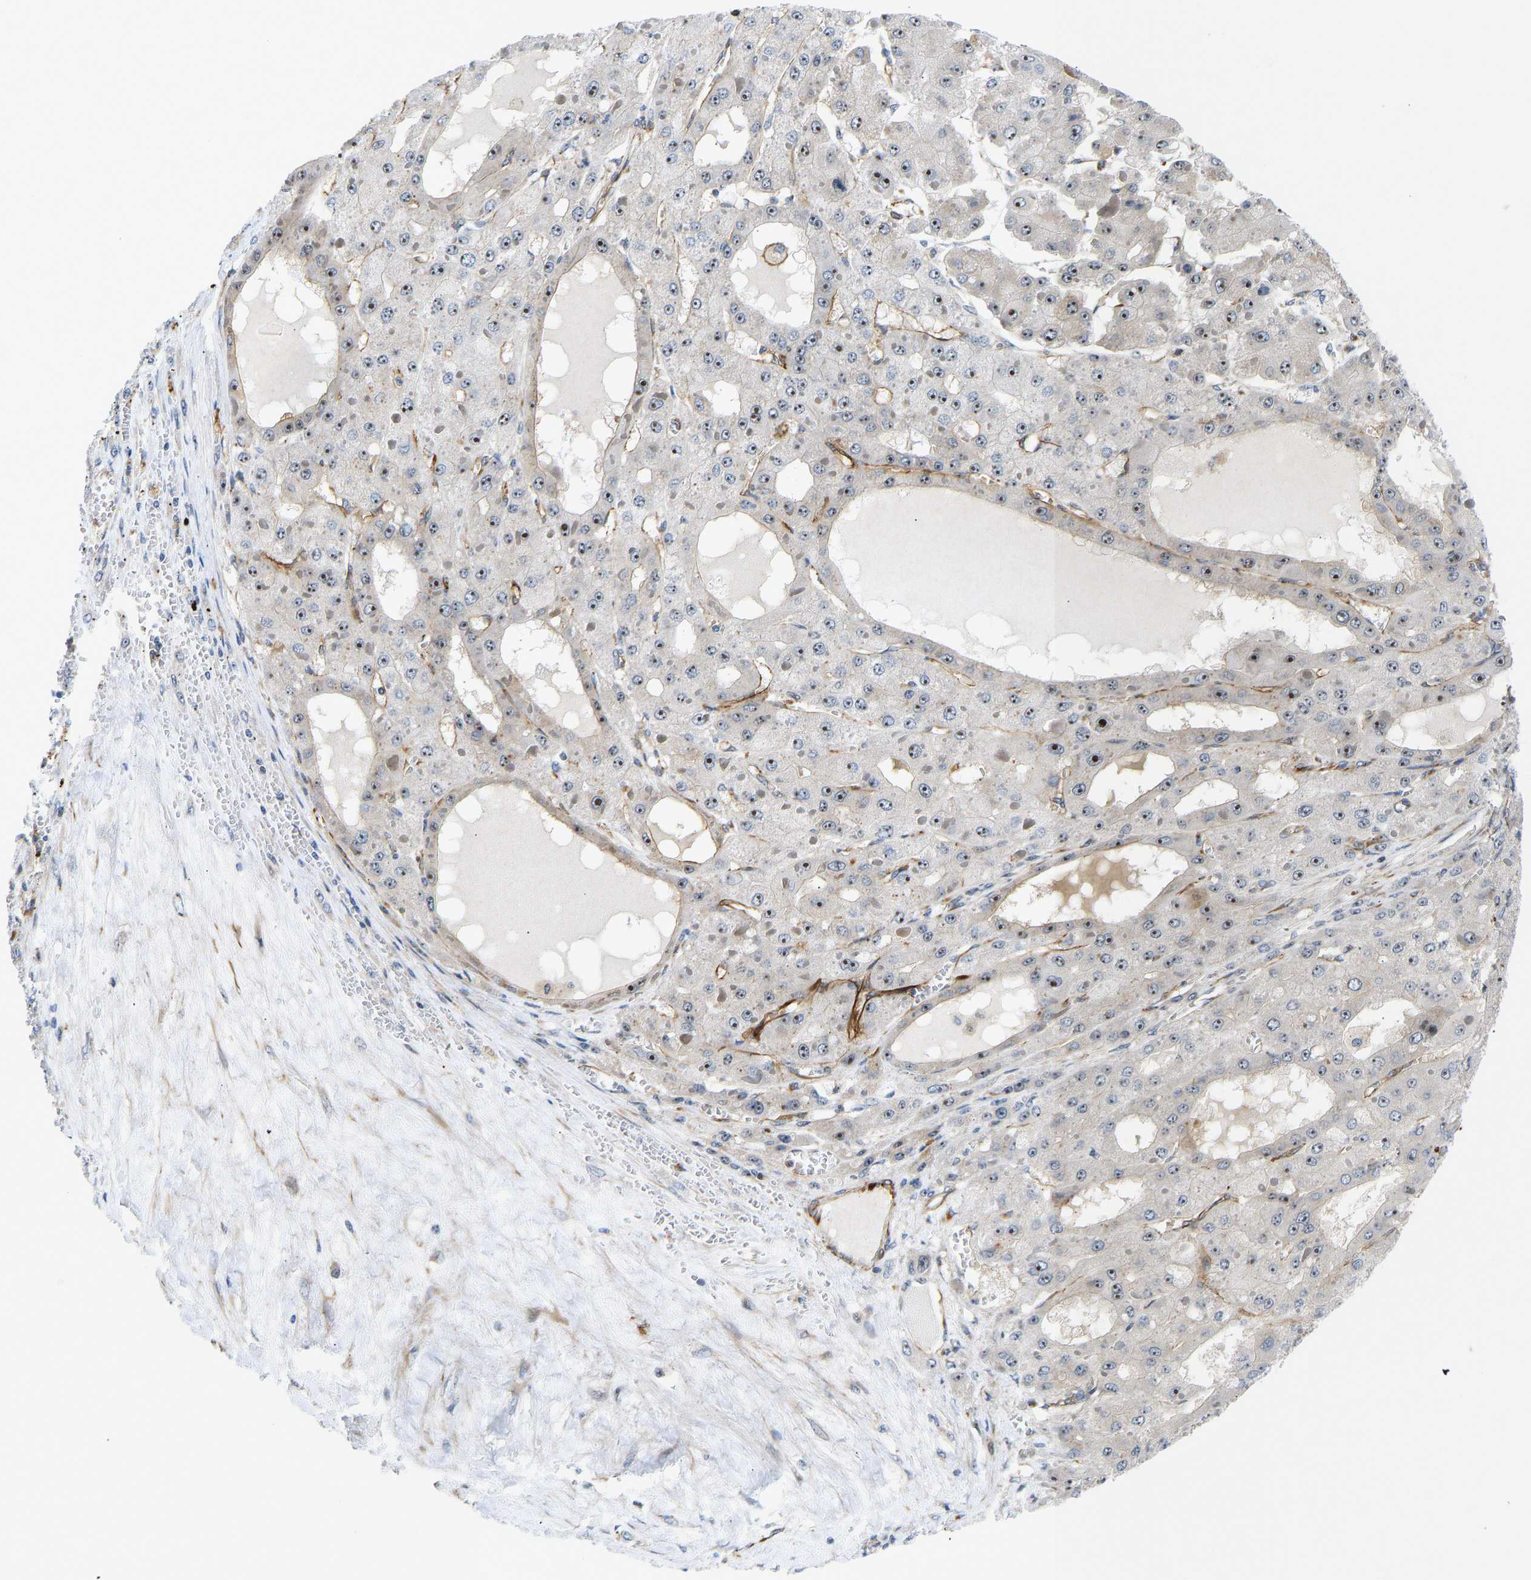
{"staining": {"intensity": "moderate", "quantity": ">75%", "location": "nuclear"}, "tissue": "liver cancer", "cell_type": "Tumor cells", "image_type": "cancer", "snomed": [{"axis": "morphology", "description": "Carcinoma, Hepatocellular, NOS"}, {"axis": "topography", "description": "Liver"}], "caption": "About >75% of tumor cells in human liver cancer exhibit moderate nuclear protein expression as visualized by brown immunohistochemical staining.", "gene": "RESF1", "patient": {"sex": "female", "age": 73}}